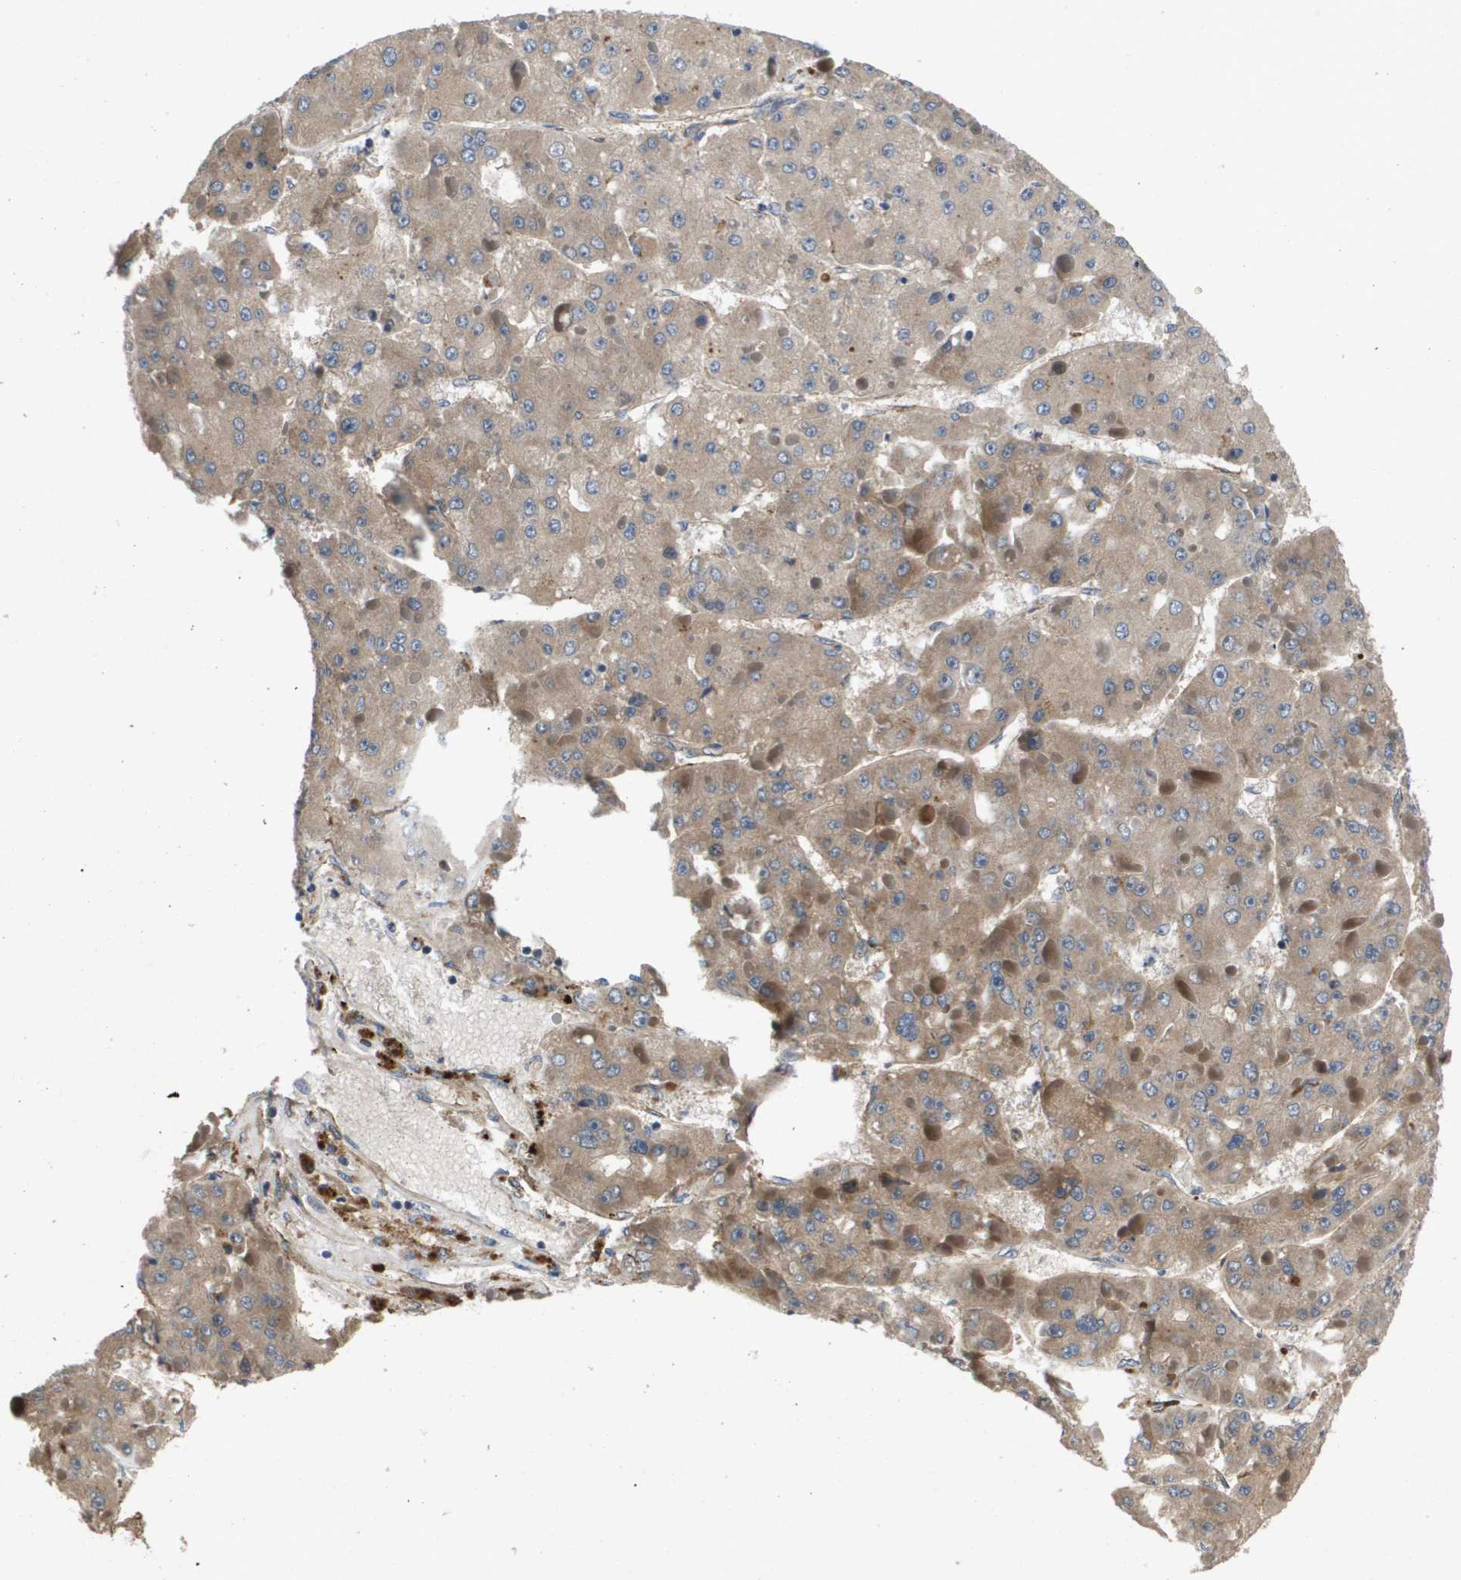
{"staining": {"intensity": "moderate", "quantity": ">75%", "location": "cytoplasmic/membranous"}, "tissue": "liver cancer", "cell_type": "Tumor cells", "image_type": "cancer", "snomed": [{"axis": "morphology", "description": "Carcinoma, Hepatocellular, NOS"}, {"axis": "topography", "description": "Liver"}], "caption": "A photomicrograph of liver cancer (hepatocellular carcinoma) stained for a protein shows moderate cytoplasmic/membranous brown staining in tumor cells. Using DAB (3,3'-diaminobenzidine) (brown) and hematoxylin (blue) stains, captured at high magnification using brightfield microscopy.", "gene": "ENTPD2", "patient": {"sex": "female", "age": 73}}